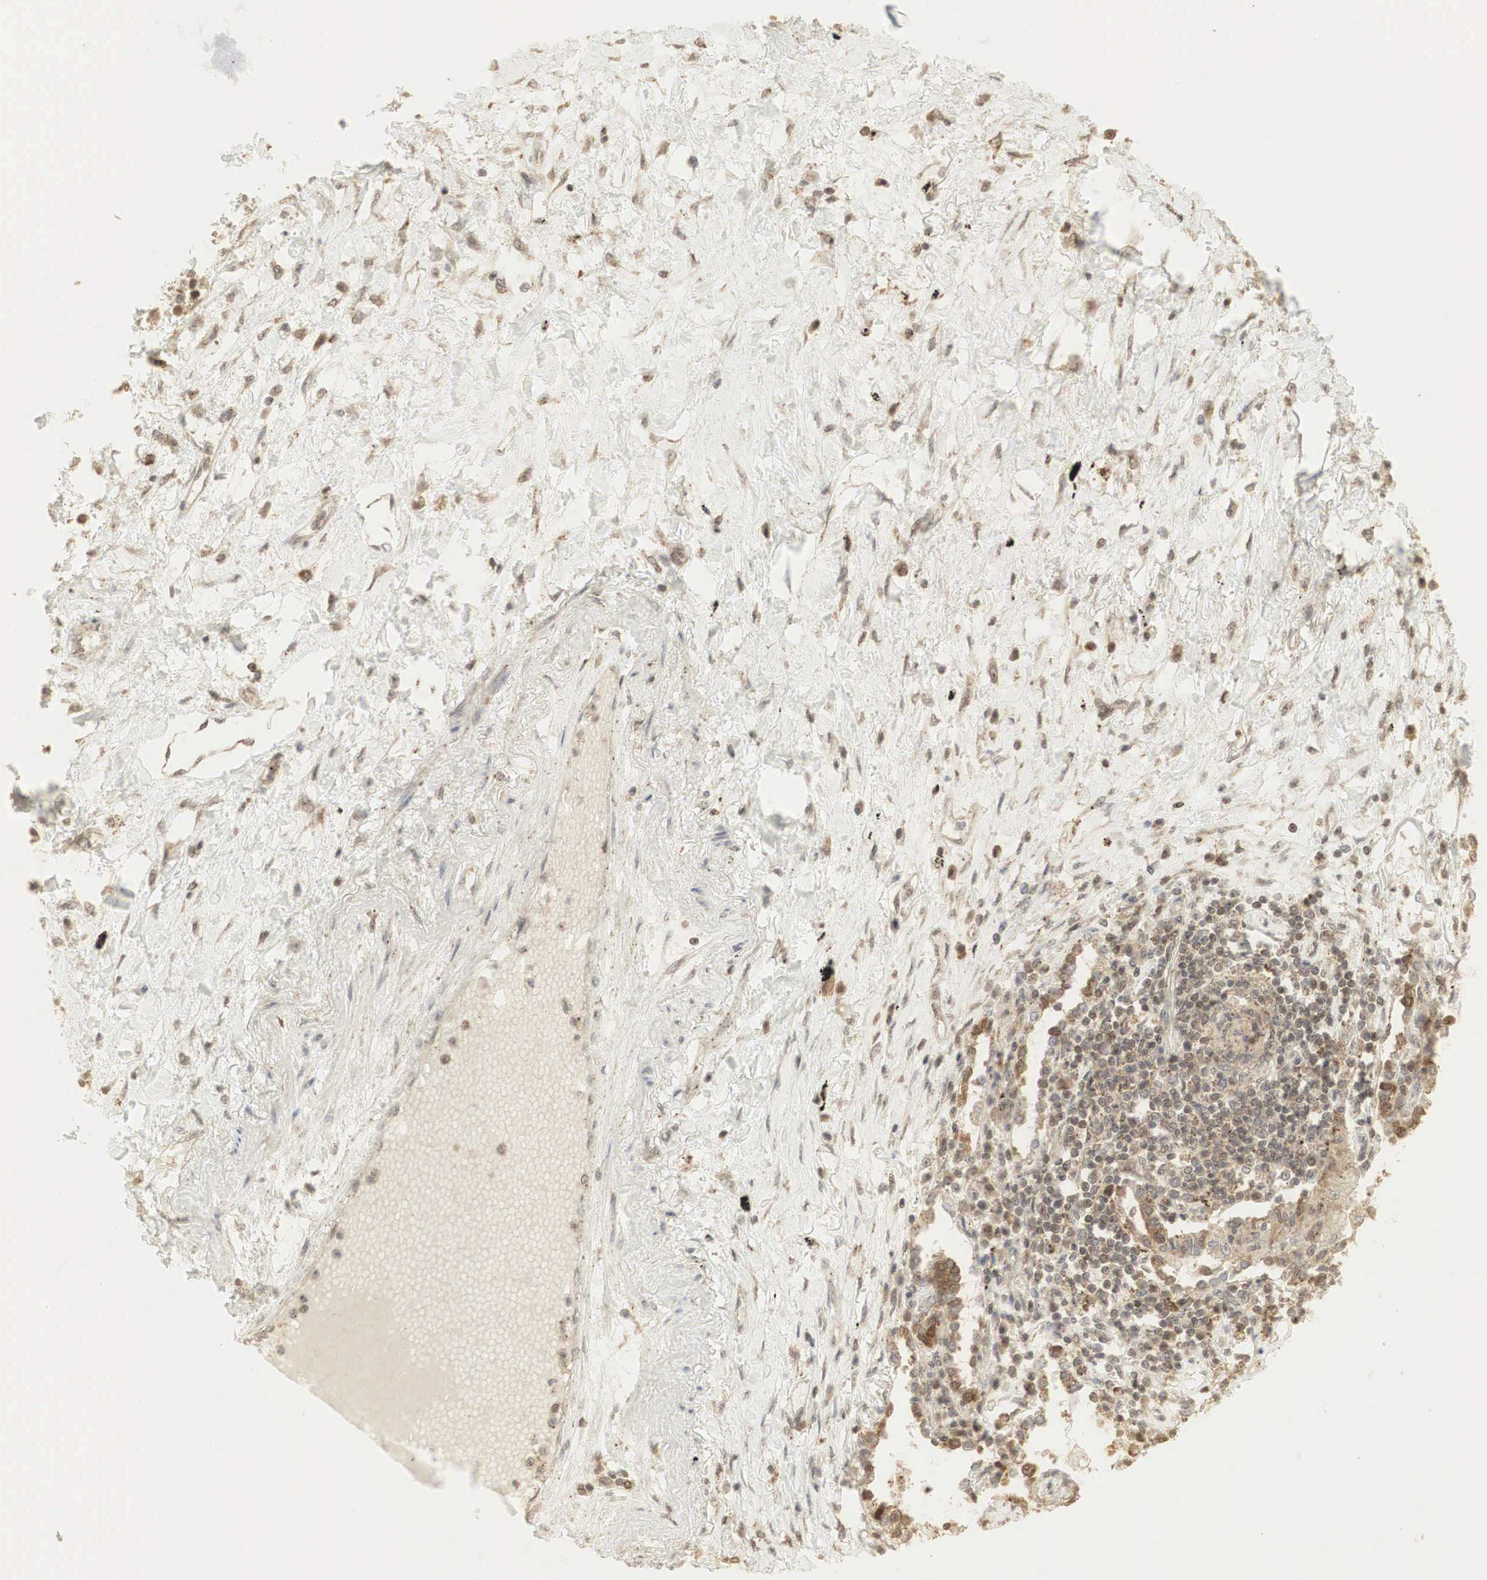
{"staining": {"intensity": "moderate", "quantity": "25%-75%", "location": "cytoplasmic/membranous"}, "tissue": "lung cancer", "cell_type": "Tumor cells", "image_type": "cancer", "snomed": [{"axis": "morphology", "description": "Adenocarcinoma, NOS"}, {"axis": "topography", "description": "Lung"}], "caption": "DAB (3,3'-diaminobenzidine) immunohistochemical staining of adenocarcinoma (lung) reveals moderate cytoplasmic/membranous protein staining in approximately 25%-75% of tumor cells. (DAB = brown stain, brightfield microscopy at high magnification).", "gene": "RNF113A", "patient": {"sex": "male", "age": 60}}